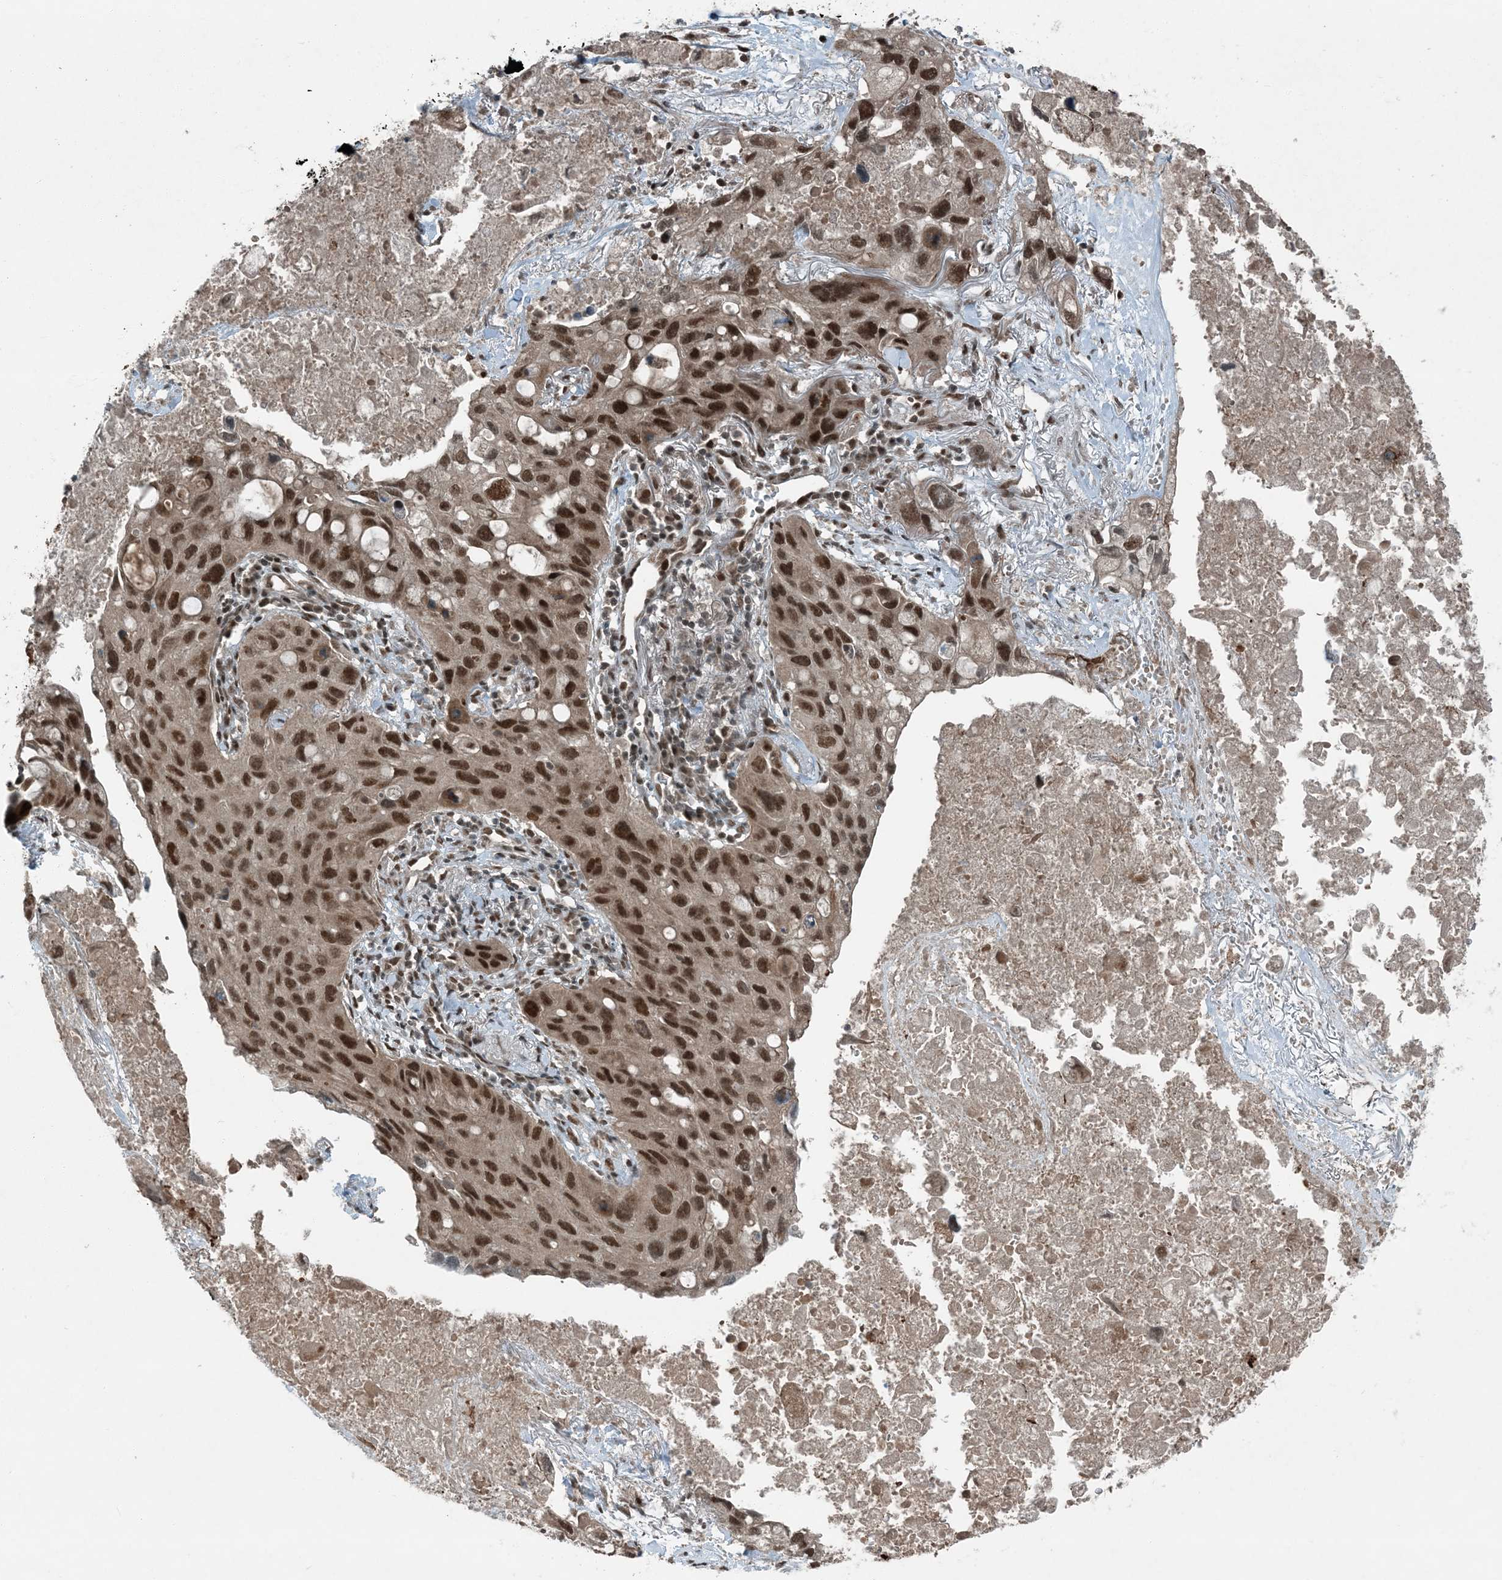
{"staining": {"intensity": "strong", "quantity": ">75%", "location": "nuclear"}, "tissue": "lung cancer", "cell_type": "Tumor cells", "image_type": "cancer", "snomed": [{"axis": "morphology", "description": "Squamous cell carcinoma, NOS"}, {"axis": "topography", "description": "Lung"}], "caption": "Immunohistochemical staining of lung cancer (squamous cell carcinoma) reveals strong nuclear protein expression in about >75% of tumor cells.", "gene": "TRAPPC12", "patient": {"sex": "female", "age": 73}}